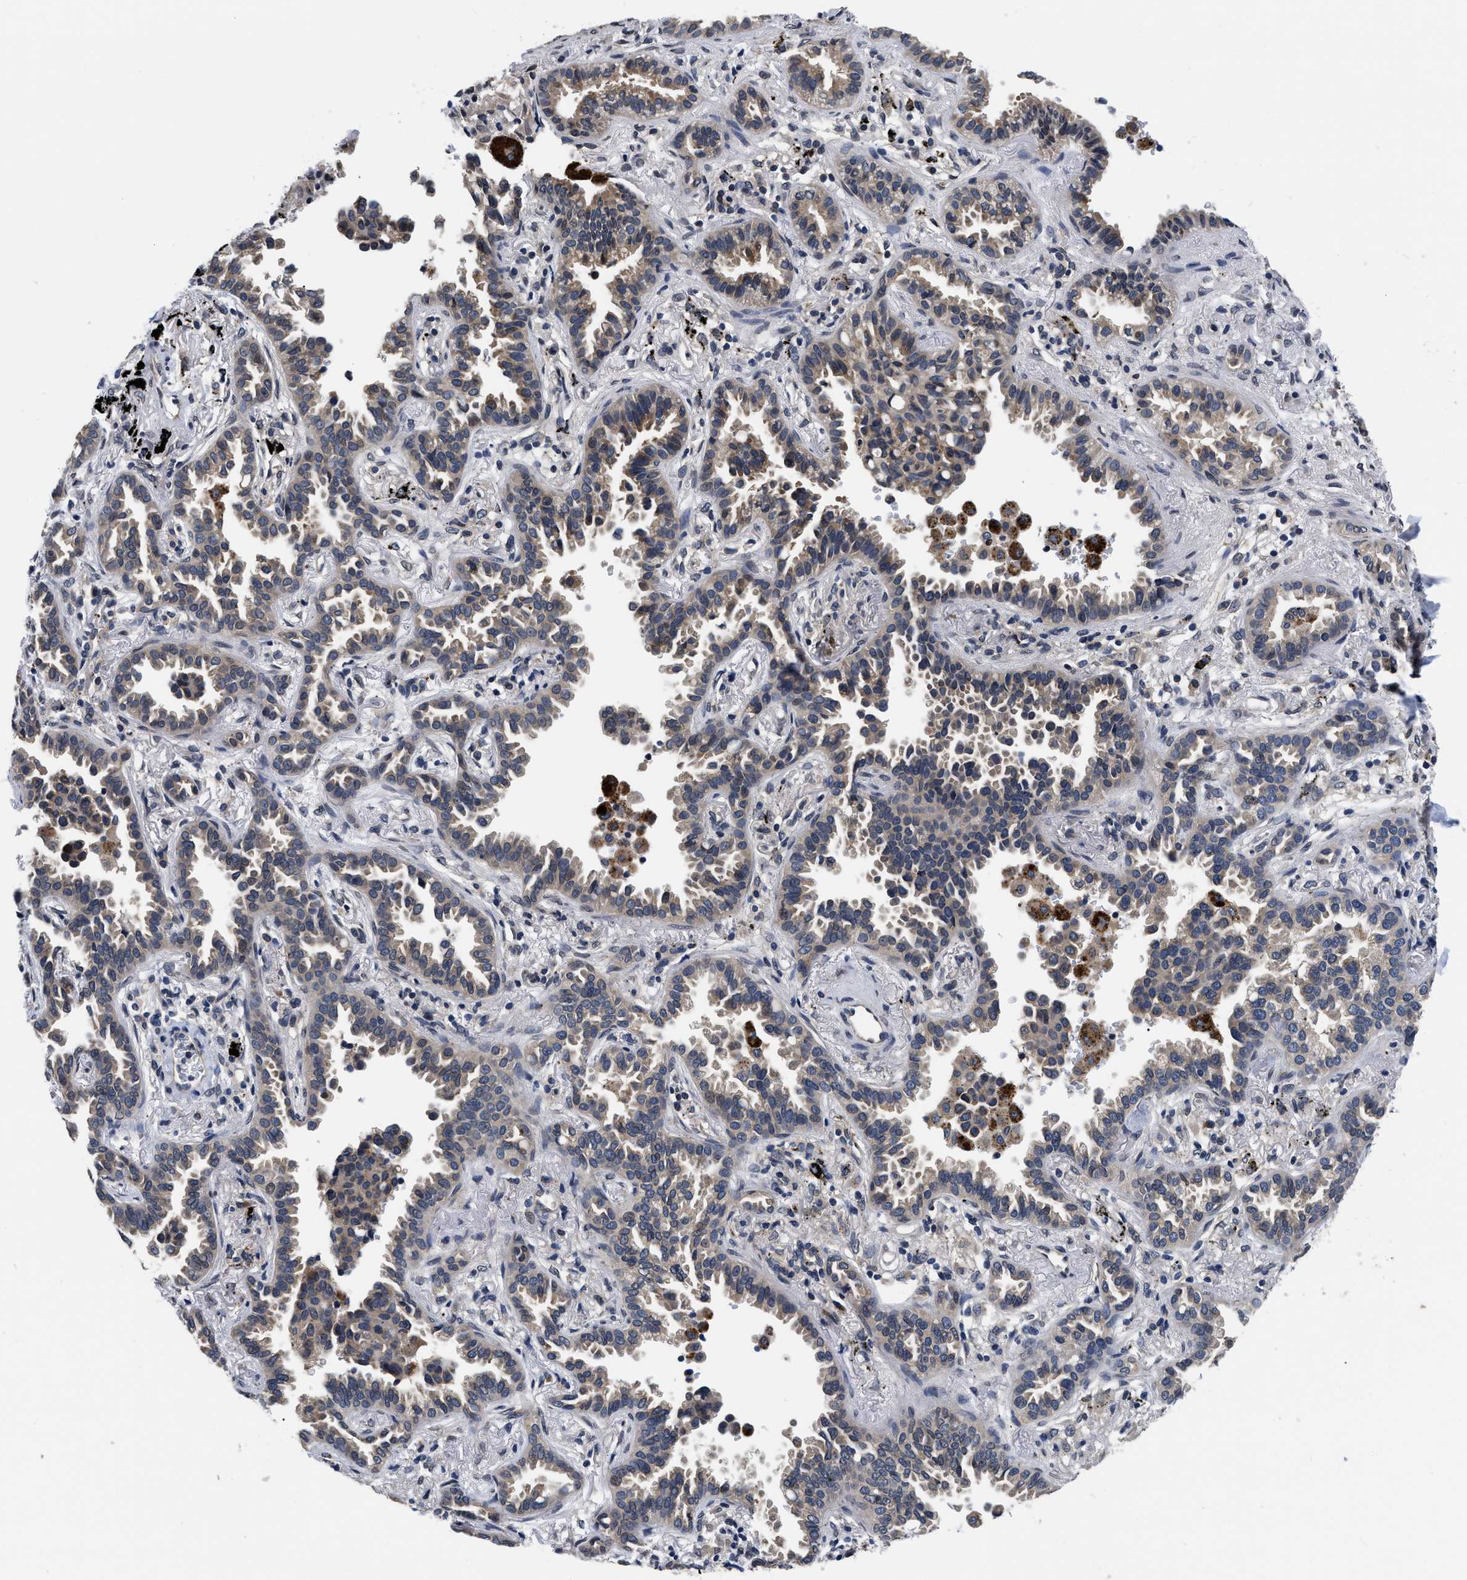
{"staining": {"intensity": "weak", "quantity": "25%-75%", "location": "cytoplasmic/membranous"}, "tissue": "lung cancer", "cell_type": "Tumor cells", "image_type": "cancer", "snomed": [{"axis": "morphology", "description": "Normal tissue, NOS"}, {"axis": "morphology", "description": "Adenocarcinoma, NOS"}, {"axis": "topography", "description": "Lung"}], "caption": "DAB (3,3'-diaminobenzidine) immunohistochemical staining of human lung cancer demonstrates weak cytoplasmic/membranous protein positivity in about 25%-75% of tumor cells. The staining was performed using DAB, with brown indicating positive protein expression. Nuclei are stained blue with hematoxylin.", "gene": "SNX10", "patient": {"sex": "male", "age": 59}}